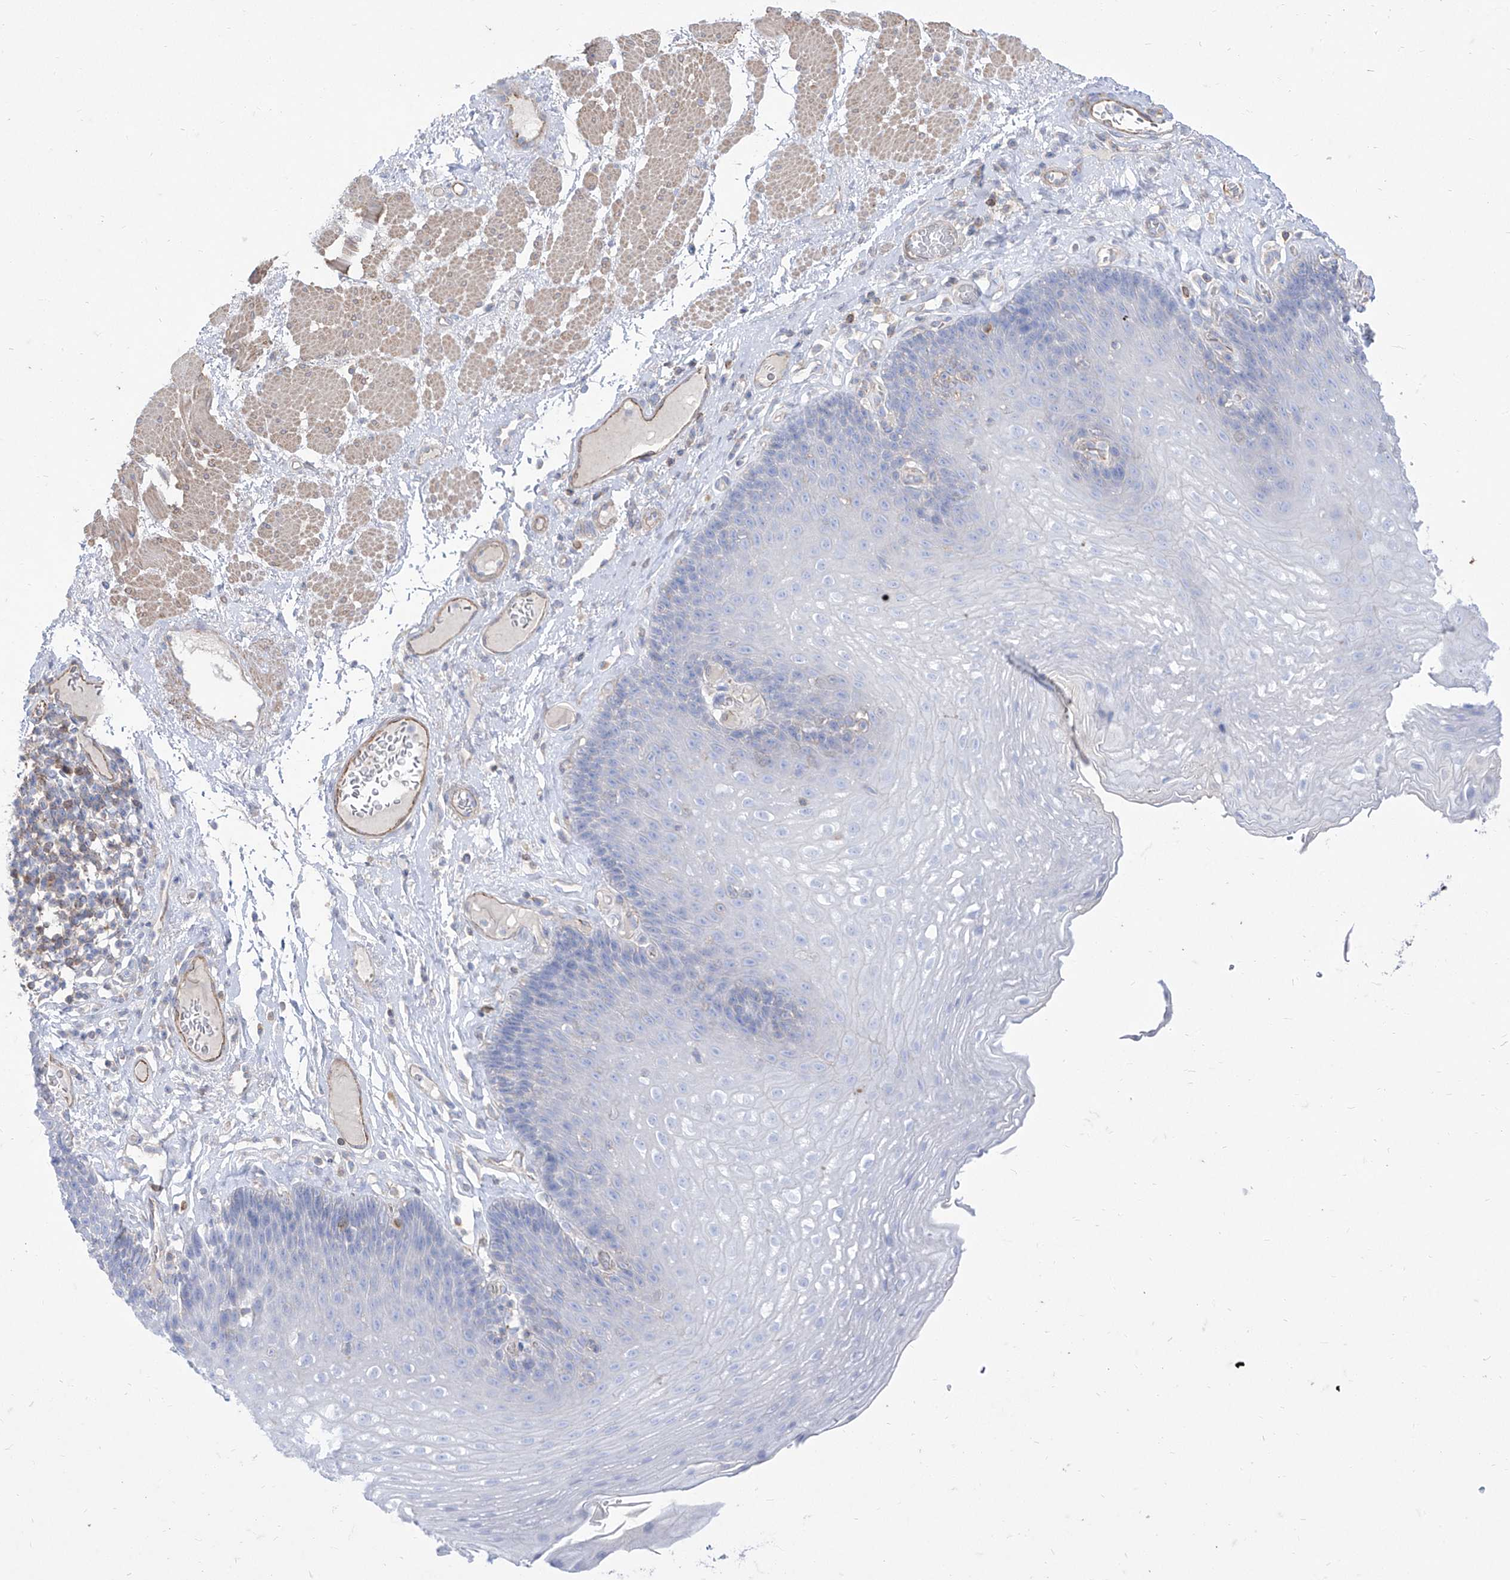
{"staining": {"intensity": "negative", "quantity": "none", "location": "none"}, "tissue": "esophagus", "cell_type": "Squamous epithelial cells", "image_type": "normal", "snomed": [{"axis": "morphology", "description": "Normal tissue, NOS"}, {"axis": "topography", "description": "Esophagus"}], "caption": "Squamous epithelial cells show no significant protein staining in unremarkable esophagus.", "gene": "C1orf74", "patient": {"sex": "female", "age": 66}}